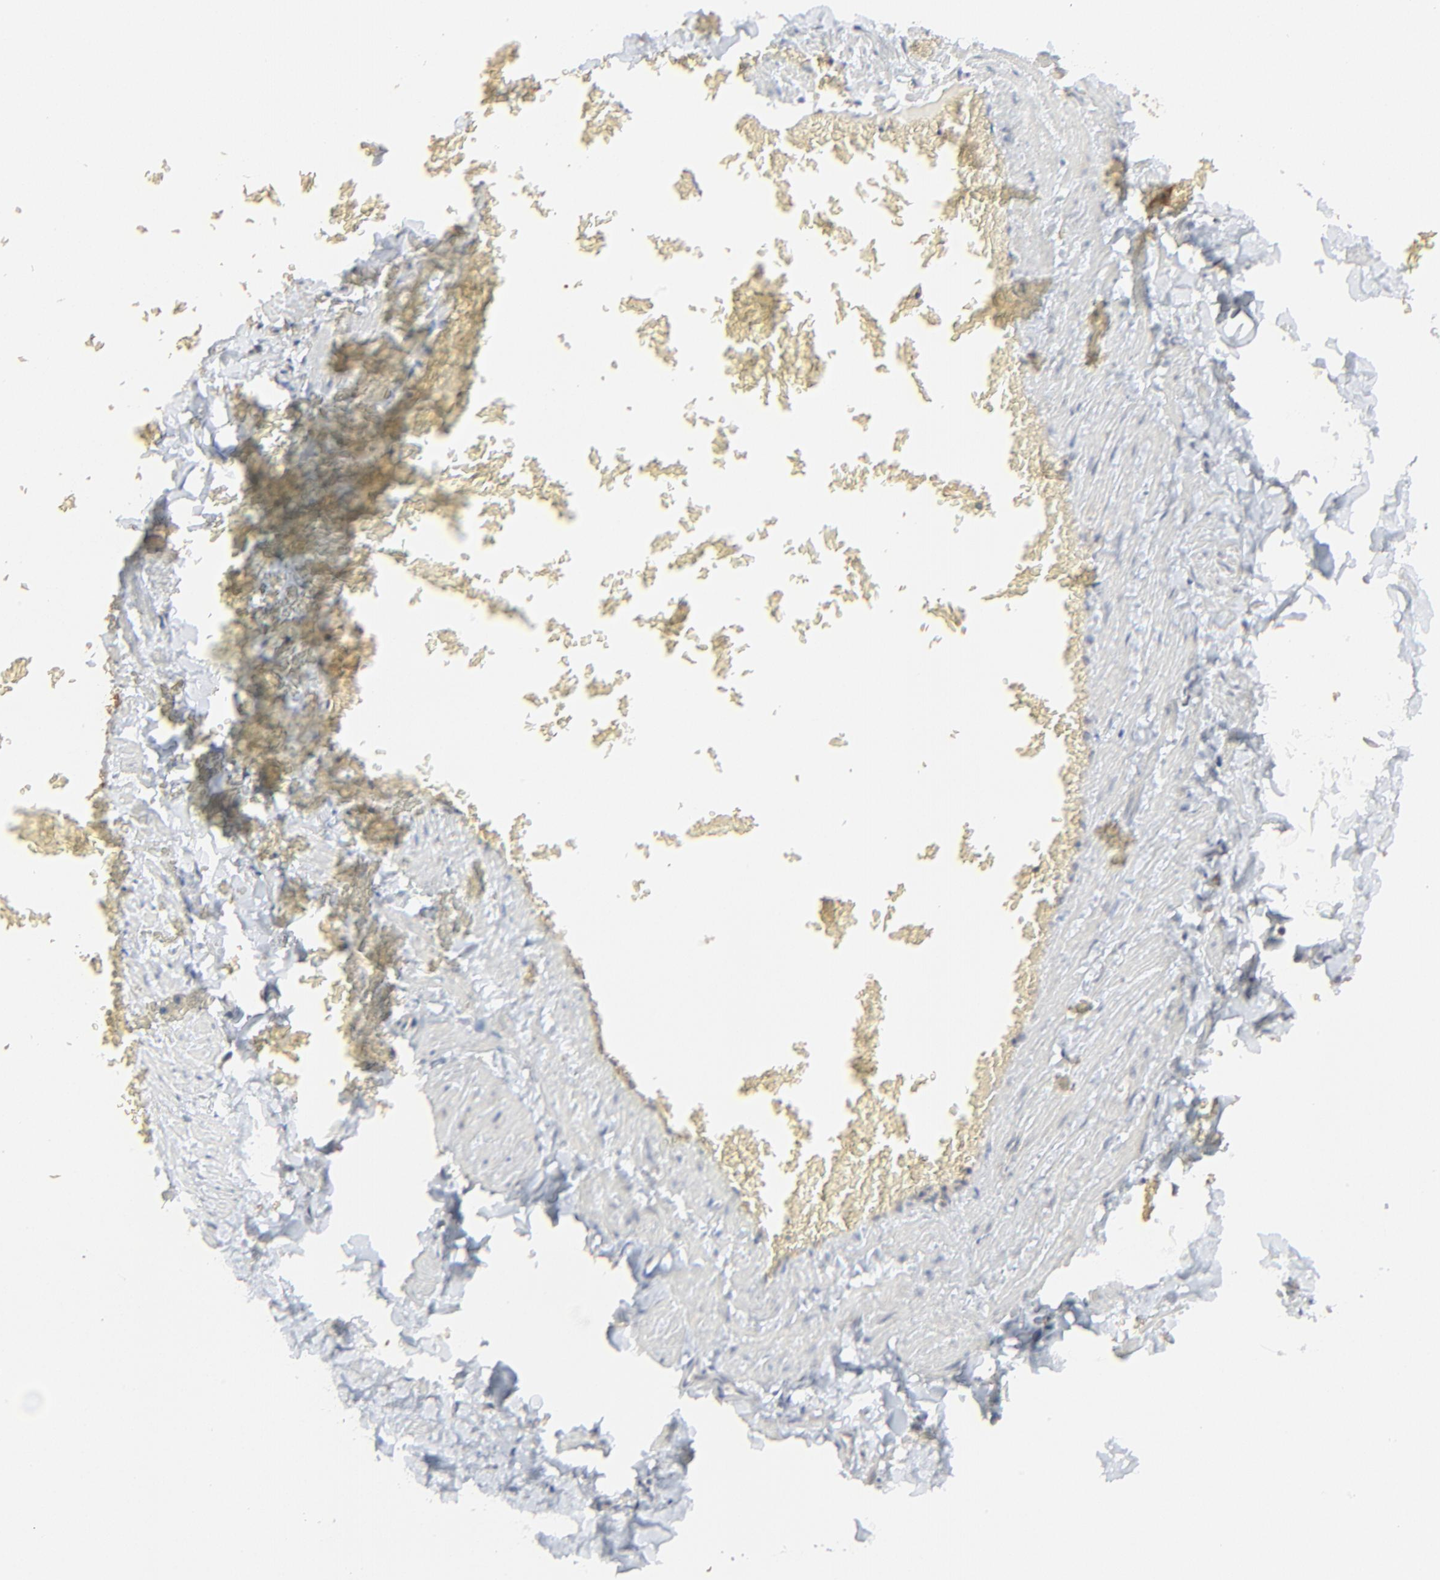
{"staining": {"intensity": "negative", "quantity": "none", "location": "none"}, "tissue": "adipose tissue", "cell_type": "Adipocytes", "image_type": "normal", "snomed": [{"axis": "morphology", "description": "Normal tissue, NOS"}, {"axis": "topography", "description": "Vascular tissue"}], "caption": "Immunohistochemistry histopathology image of unremarkable adipose tissue: adipose tissue stained with DAB (3,3'-diaminobenzidine) exhibits no significant protein expression in adipocytes. (DAB (3,3'-diaminobenzidine) IHC, high magnification).", "gene": "FANCB", "patient": {"sex": "male", "age": 41}}